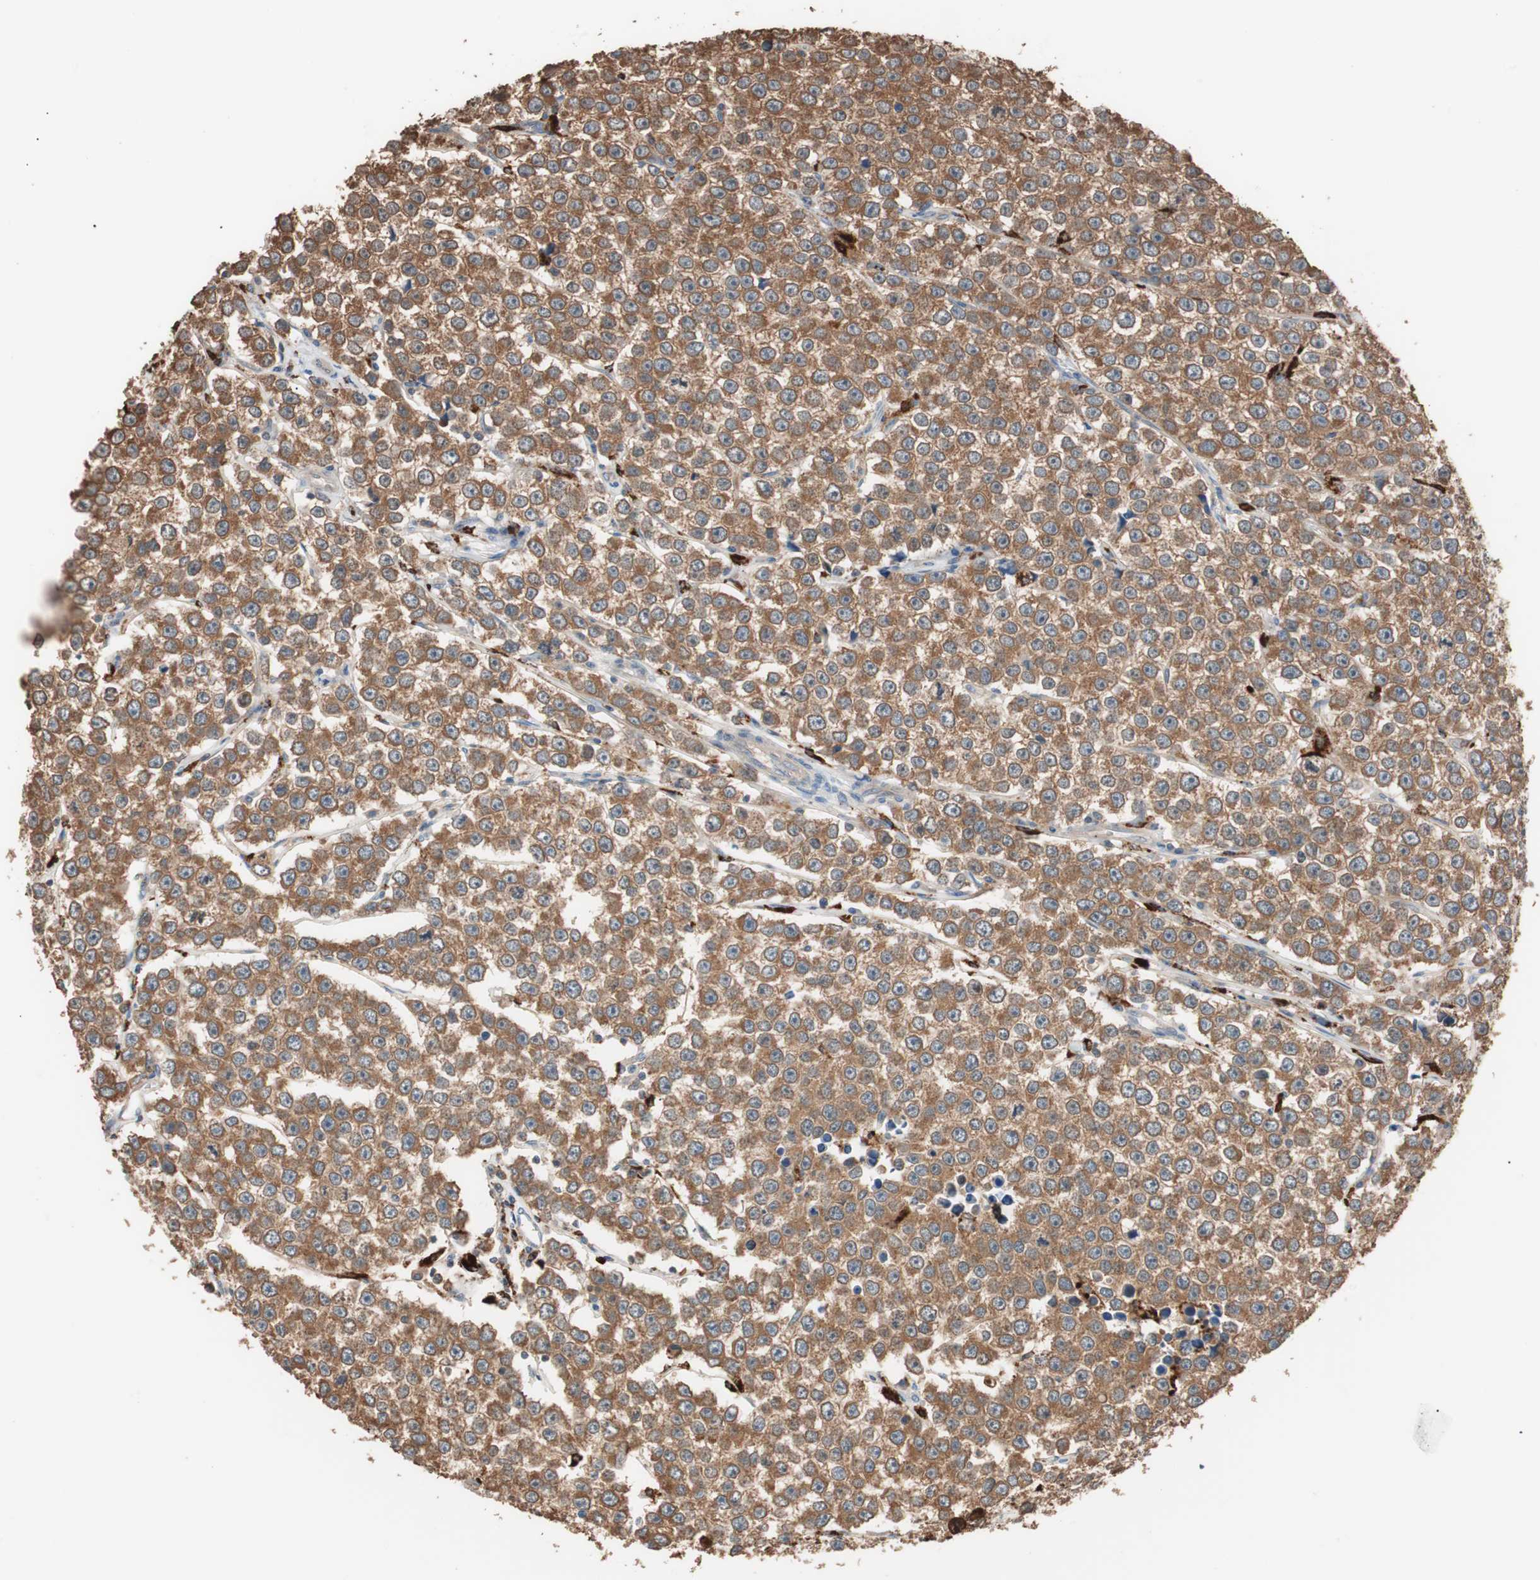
{"staining": {"intensity": "moderate", "quantity": ">75%", "location": "cytoplasmic/membranous"}, "tissue": "testis cancer", "cell_type": "Tumor cells", "image_type": "cancer", "snomed": [{"axis": "morphology", "description": "Seminoma, NOS"}, {"axis": "morphology", "description": "Carcinoma, Embryonal, NOS"}, {"axis": "topography", "description": "Testis"}], "caption": "Immunohistochemical staining of human testis embryonal carcinoma displays medium levels of moderate cytoplasmic/membranous positivity in about >75% of tumor cells. The staining is performed using DAB brown chromogen to label protein expression. The nuclei are counter-stained blue using hematoxylin.", "gene": "CCT3", "patient": {"sex": "male", "age": 52}}